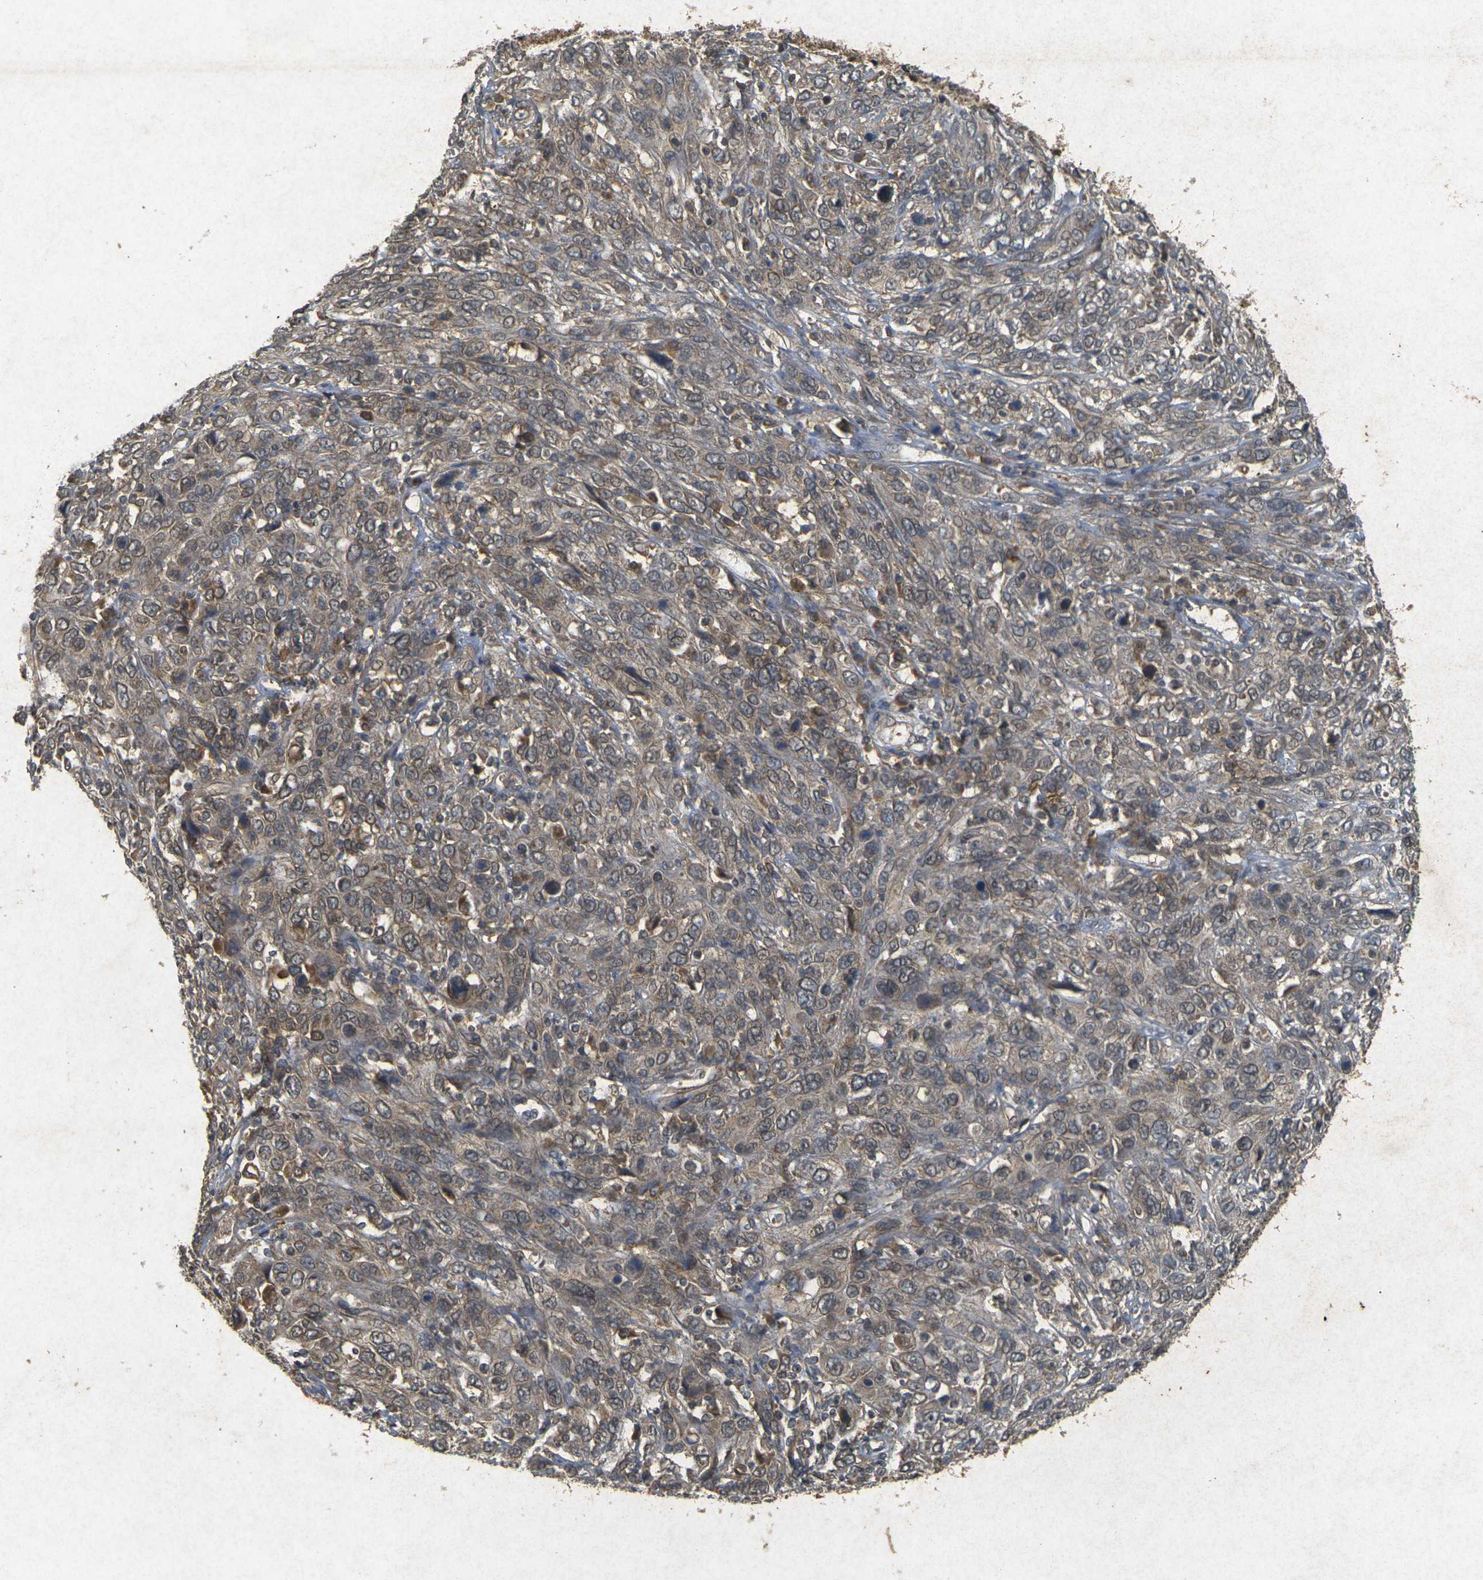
{"staining": {"intensity": "weak", "quantity": ">75%", "location": "cytoplasmic/membranous"}, "tissue": "cervical cancer", "cell_type": "Tumor cells", "image_type": "cancer", "snomed": [{"axis": "morphology", "description": "Squamous cell carcinoma, NOS"}, {"axis": "topography", "description": "Cervix"}], "caption": "Cervical squamous cell carcinoma stained with DAB immunohistochemistry (IHC) exhibits low levels of weak cytoplasmic/membranous positivity in approximately >75% of tumor cells.", "gene": "ERN1", "patient": {"sex": "female", "age": 46}}